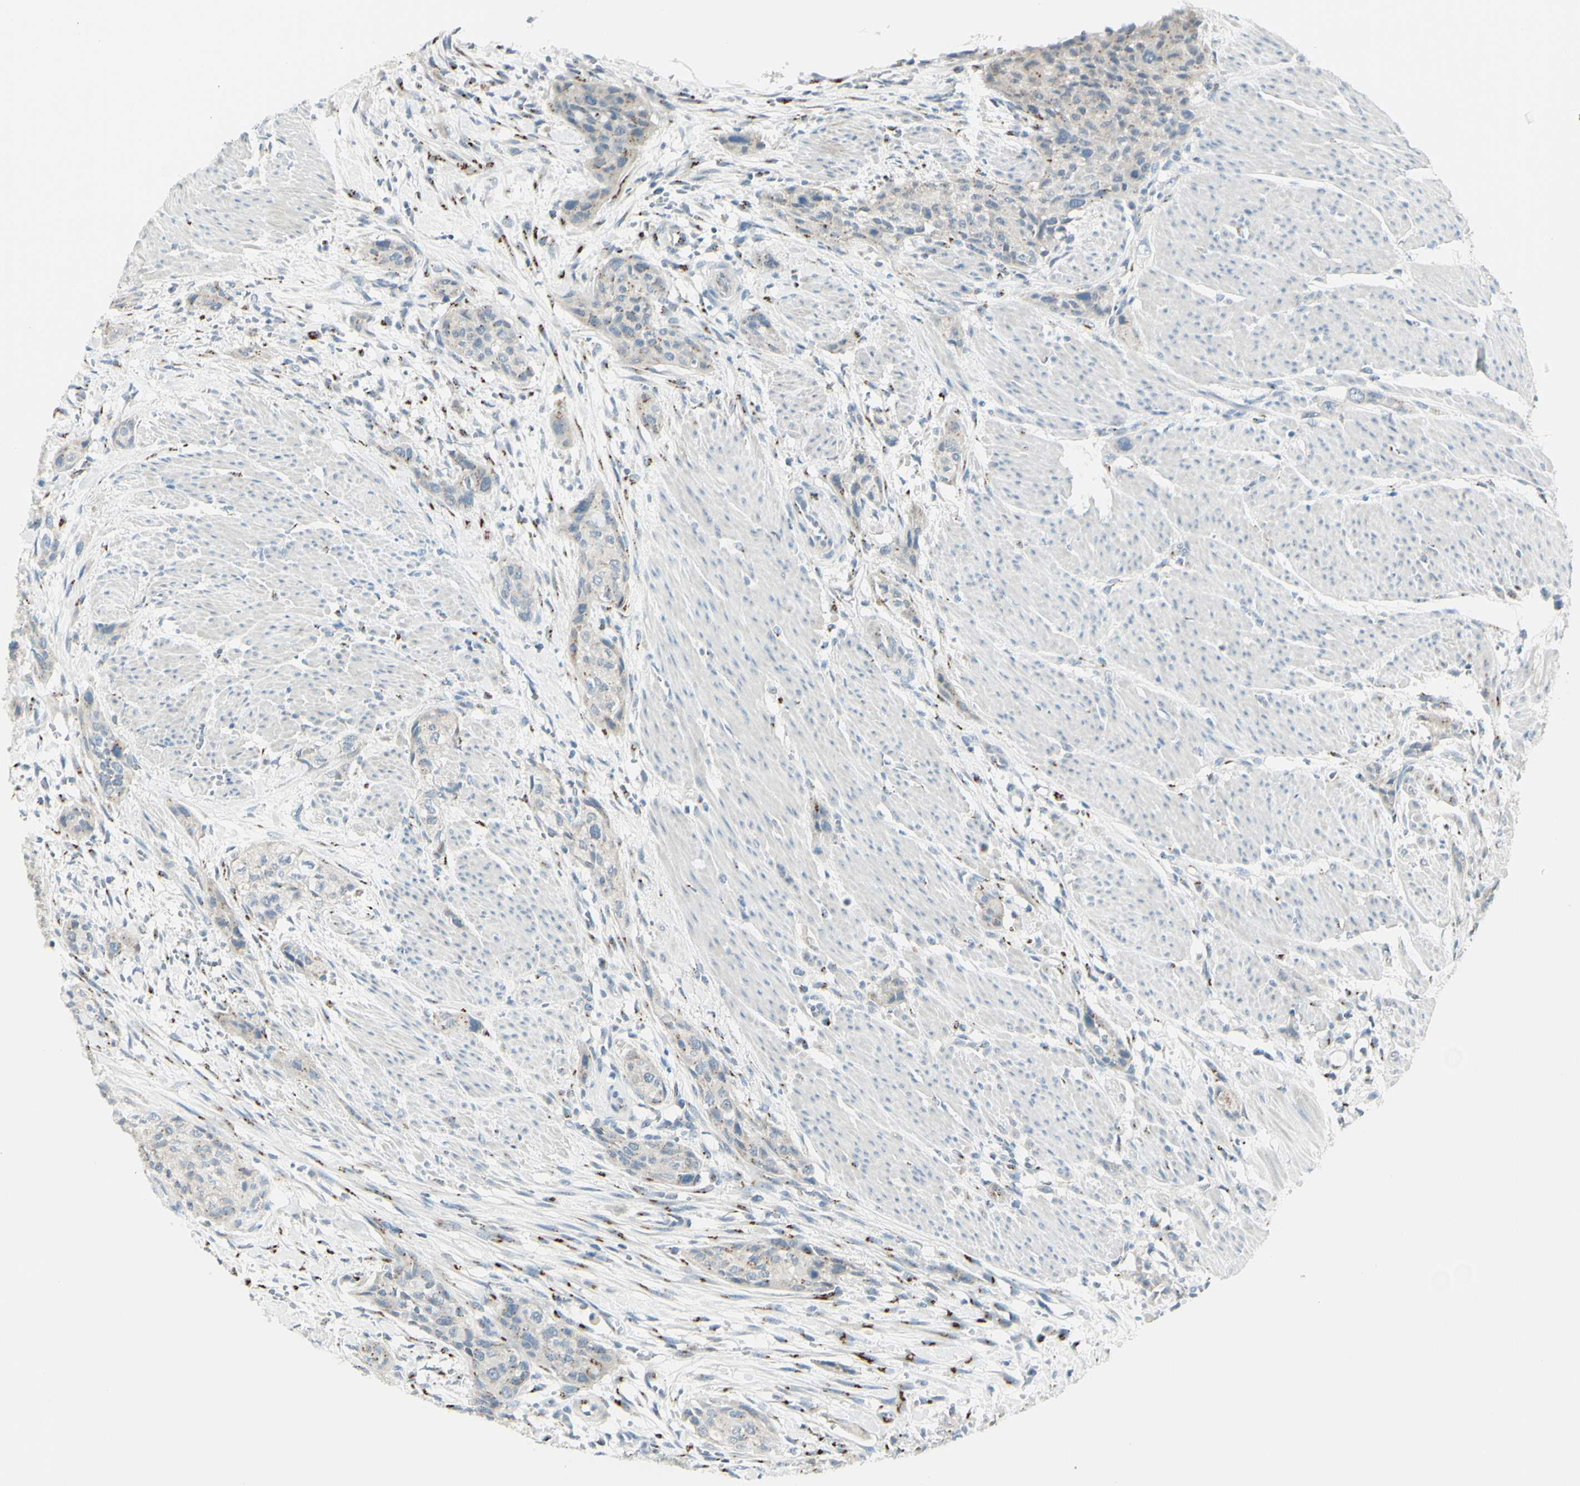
{"staining": {"intensity": "weak", "quantity": "<25%", "location": "cytoplasmic/membranous"}, "tissue": "urothelial cancer", "cell_type": "Tumor cells", "image_type": "cancer", "snomed": [{"axis": "morphology", "description": "Urothelial carcinoma, High grade"}, {"axis": "topography", "description": "Urinary bladder"}], "caption": "Photomicrograph shows no significant protein positivity in tumor cells of high-grade urothelial carcinoma.", "gene": "B4GALT1", "patient": {"sex": "male", "age": 35}}